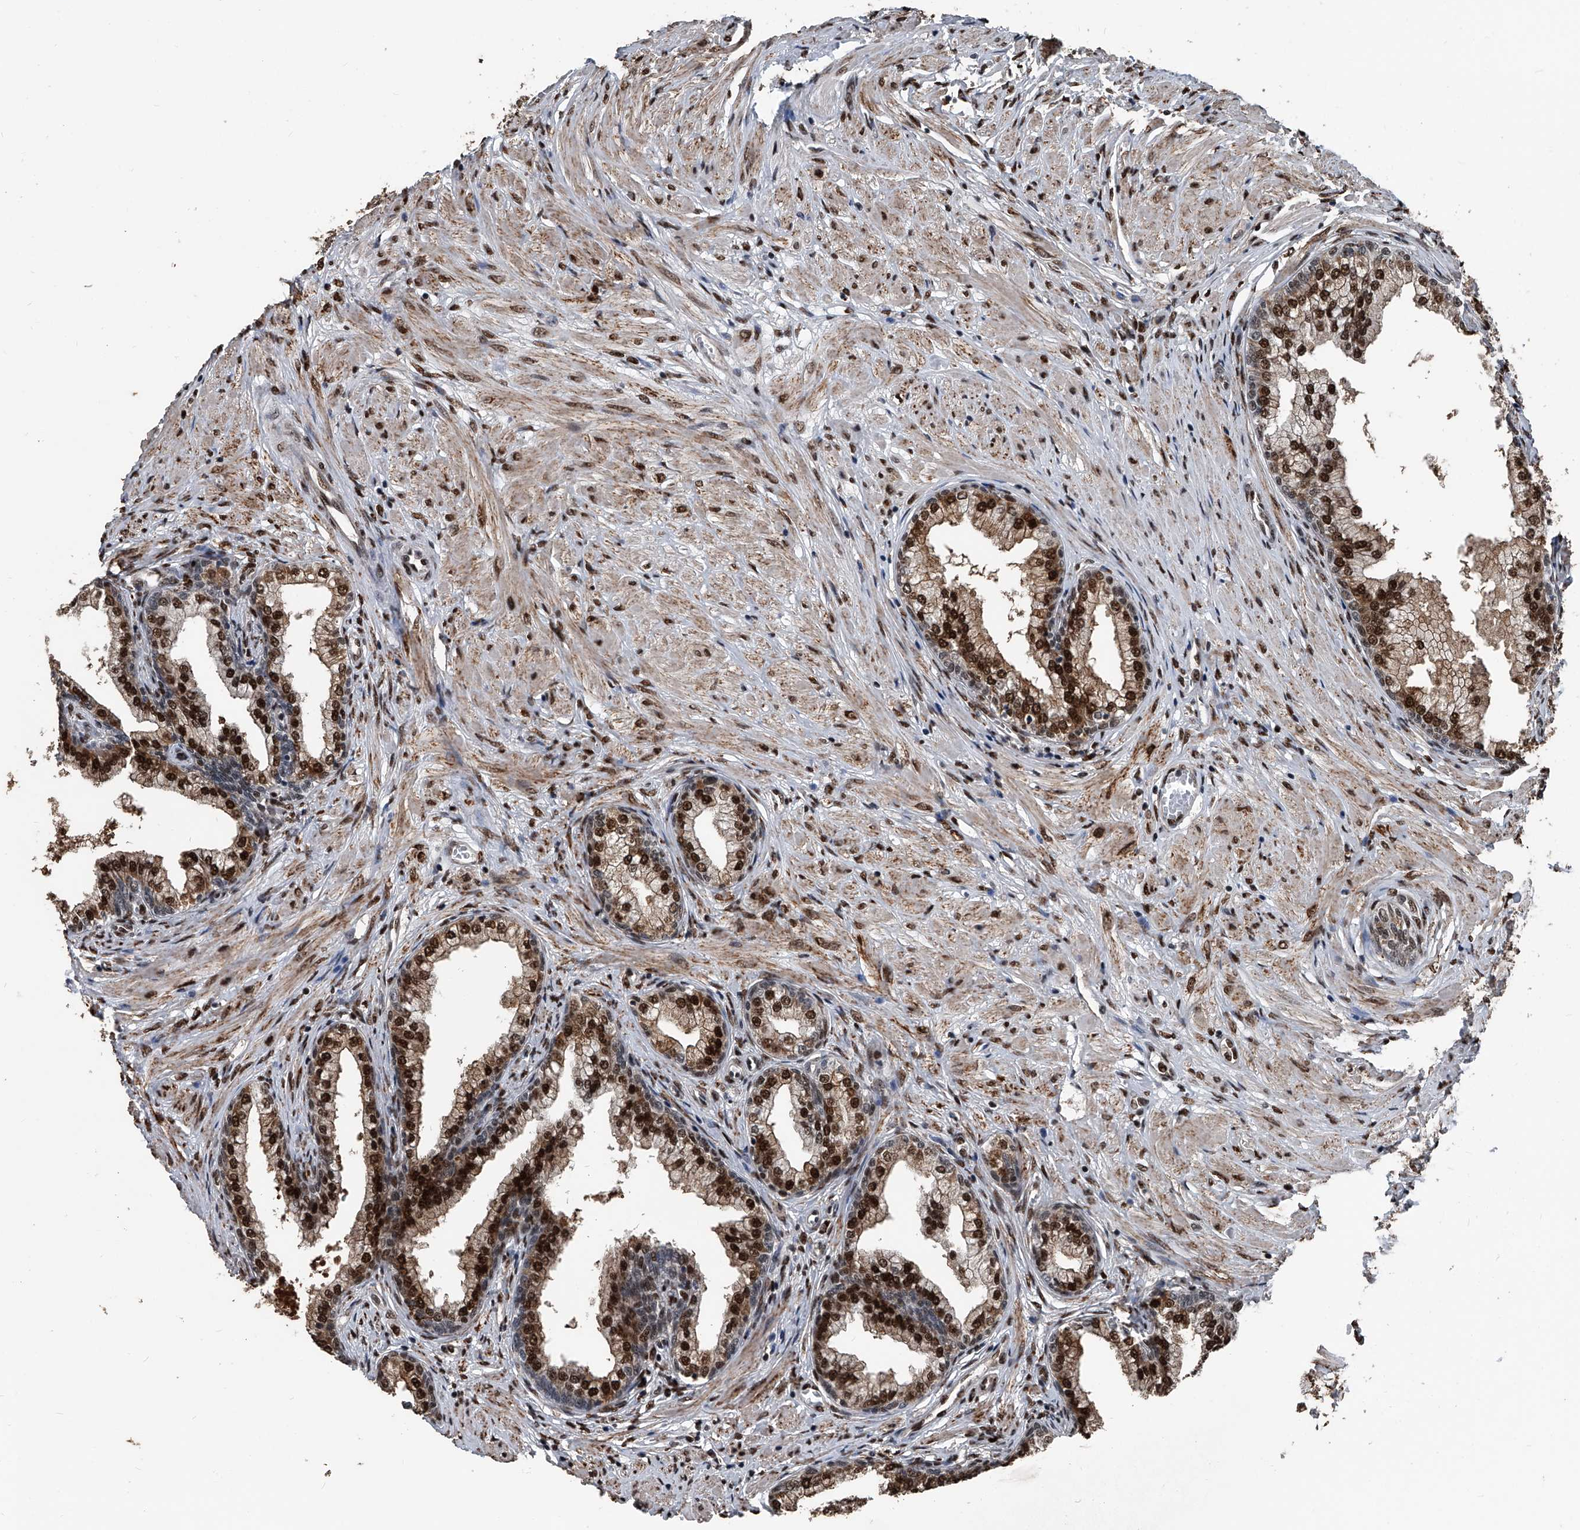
{"staining": {"intensity": "strong", "quantity": ">75%", "location": "nuclear"}, "tissue": "prostate", "cell_type": "Glandular cells", "image_type": "normal", "snomed": [{"axis": "morphology", "description": "Normal tissue, NOS"}, {"axis": "morphology", "description": "Urothelial carcinoma, Low grade"}, {"axis": "topography", "description": "Urinary bladder"}, {"axis": "topography", "description": "Prostate"}], "caption": "This image shows immunohistochemistry staining of normal human prostate, with high strong nuclear positivity in about >75% of glandular cells.", "gene": "FKBP5", "patient": {"sex": "male", "age": 60}}